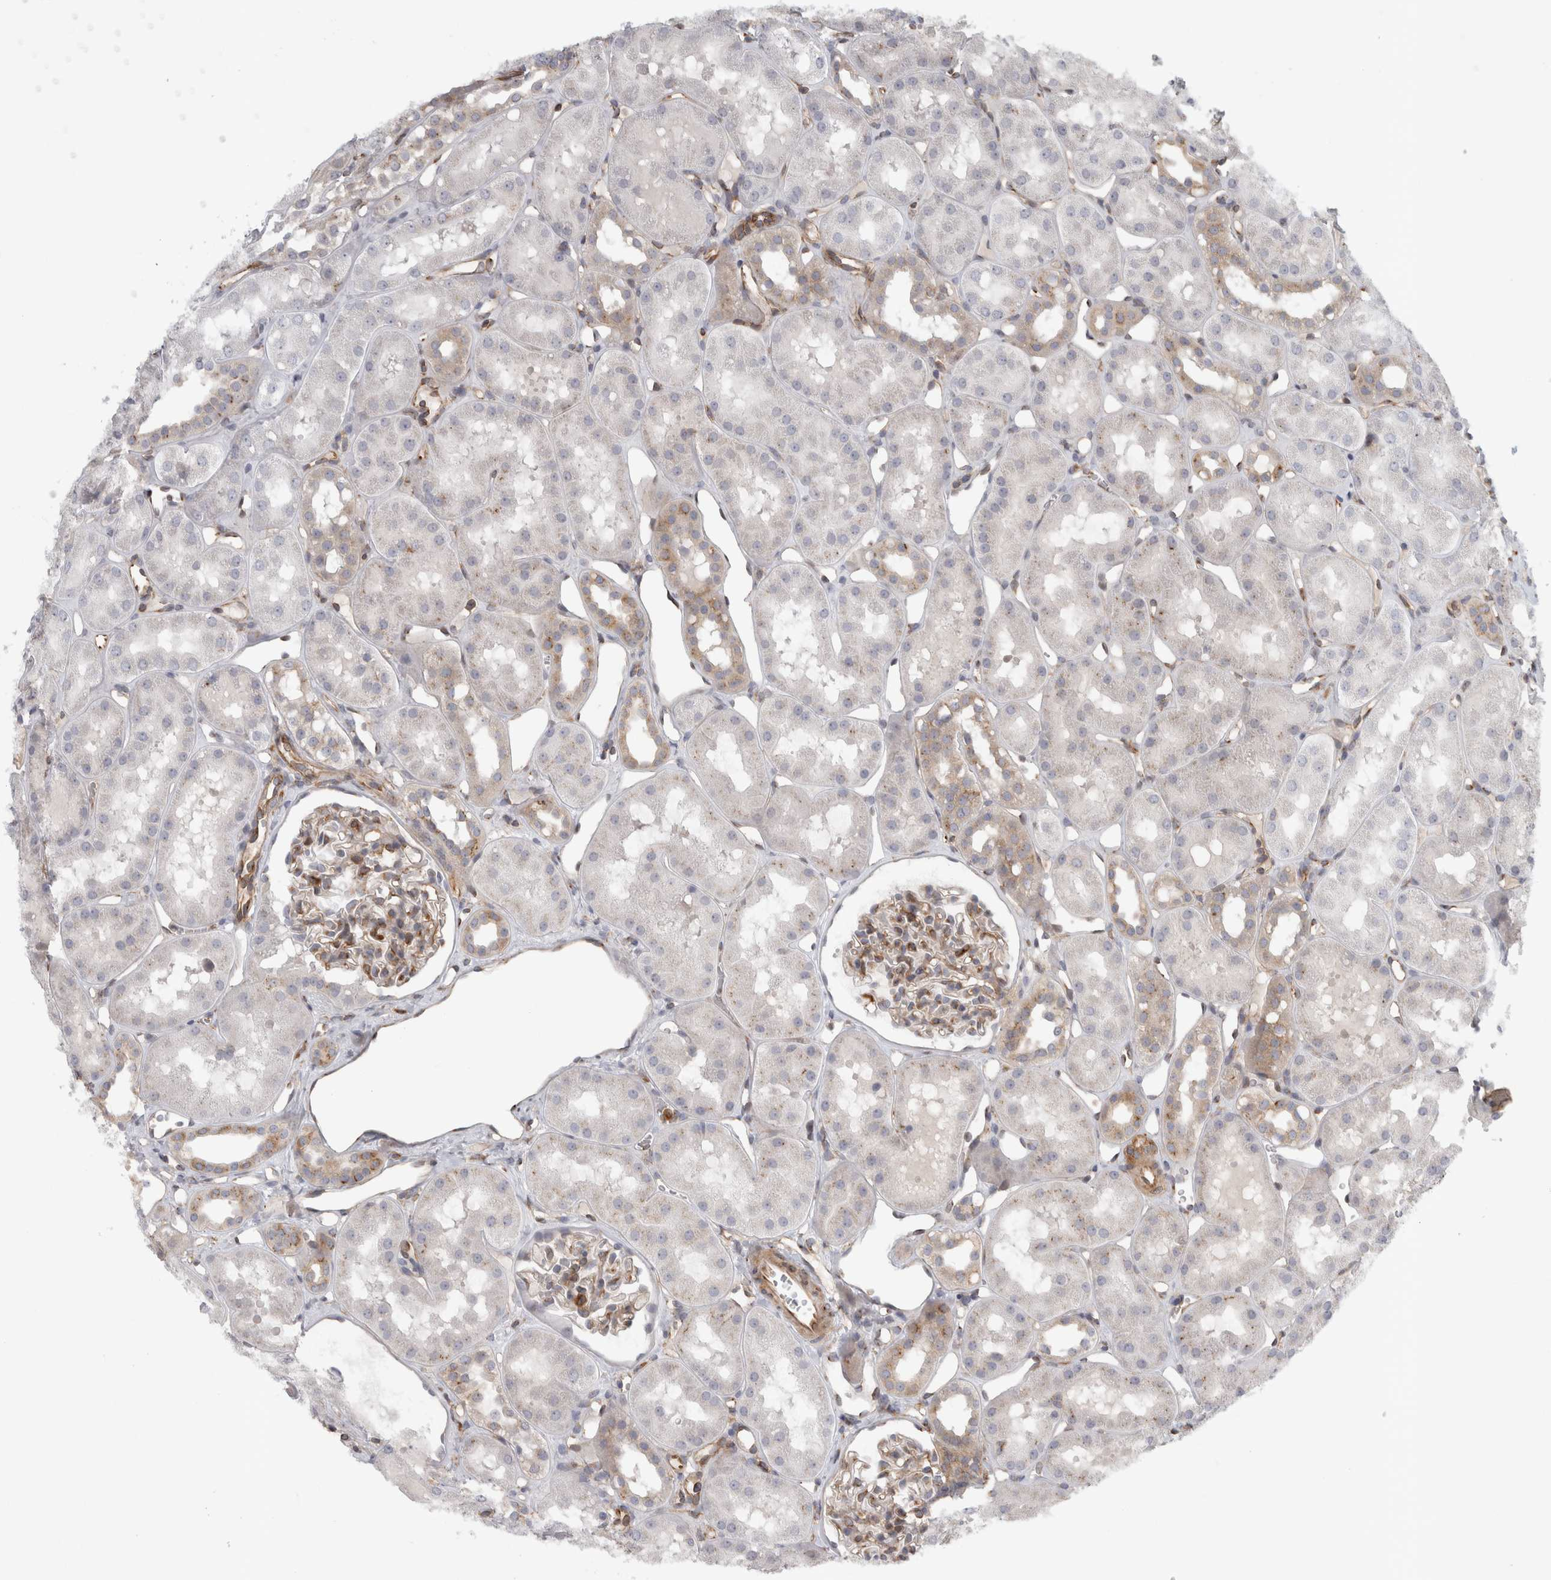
{"staining": {"intensity": "moderate", "quantity": ">75%", "location": "cytoplasmic/membranous"}, "tissue": "kidney", "cell_type": "Cells in glomeruli", "image_type": "normal", "snomed": [{"axis": "morphology", "description": "Normal tissue, NOS"}, {"axis": "topography", "description": "Kidney"}], "caption": "A histopathology image showing moderate cytoplasmic/membranous staining in about >75% of cells in glomeruli in benign kidney, as visualized by brown immunohistochemical staining.", "gene": "PEX6", "patient": {"sex": "male", "age": 16}}